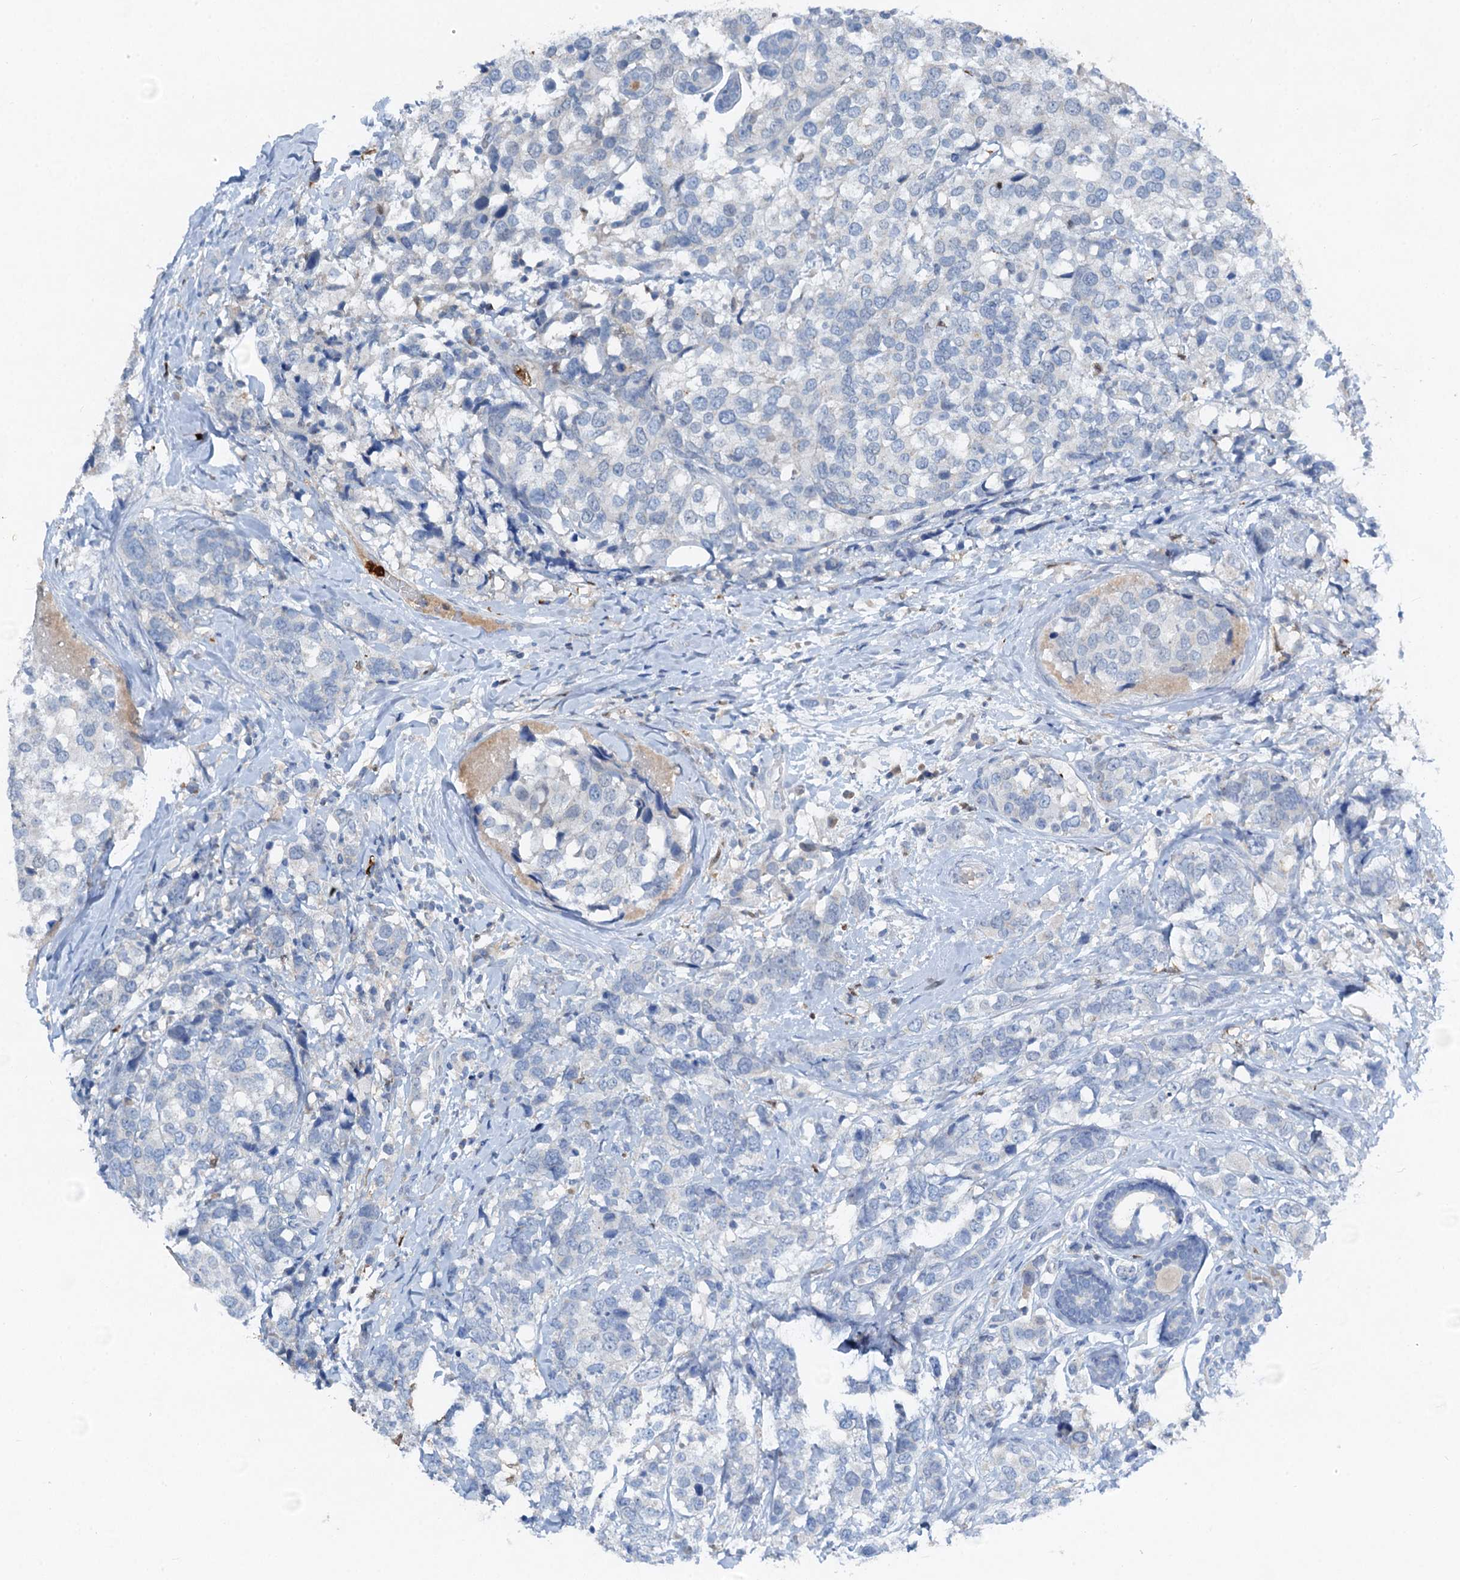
{"staining": {"intensity": "negative", "quantity": "none", "location": "none"}, "tissue": "breast cancer", "cell_type": "Tumor cells", "image_type": "cancer", "snomed": [{"axis": "morphology", "description": "Lobular carcinoma"}, {"axis": "topography", "description": "Breast"}], "caption": "An immunohistochemistry photomicrograph of breast cancer (lobular carcinoma) is shown. There is no staining in tumor cells of breast cancer (lobular carcinoma).", "gene": "OTOA", "patient": {"sex": "female", "age": 59}}